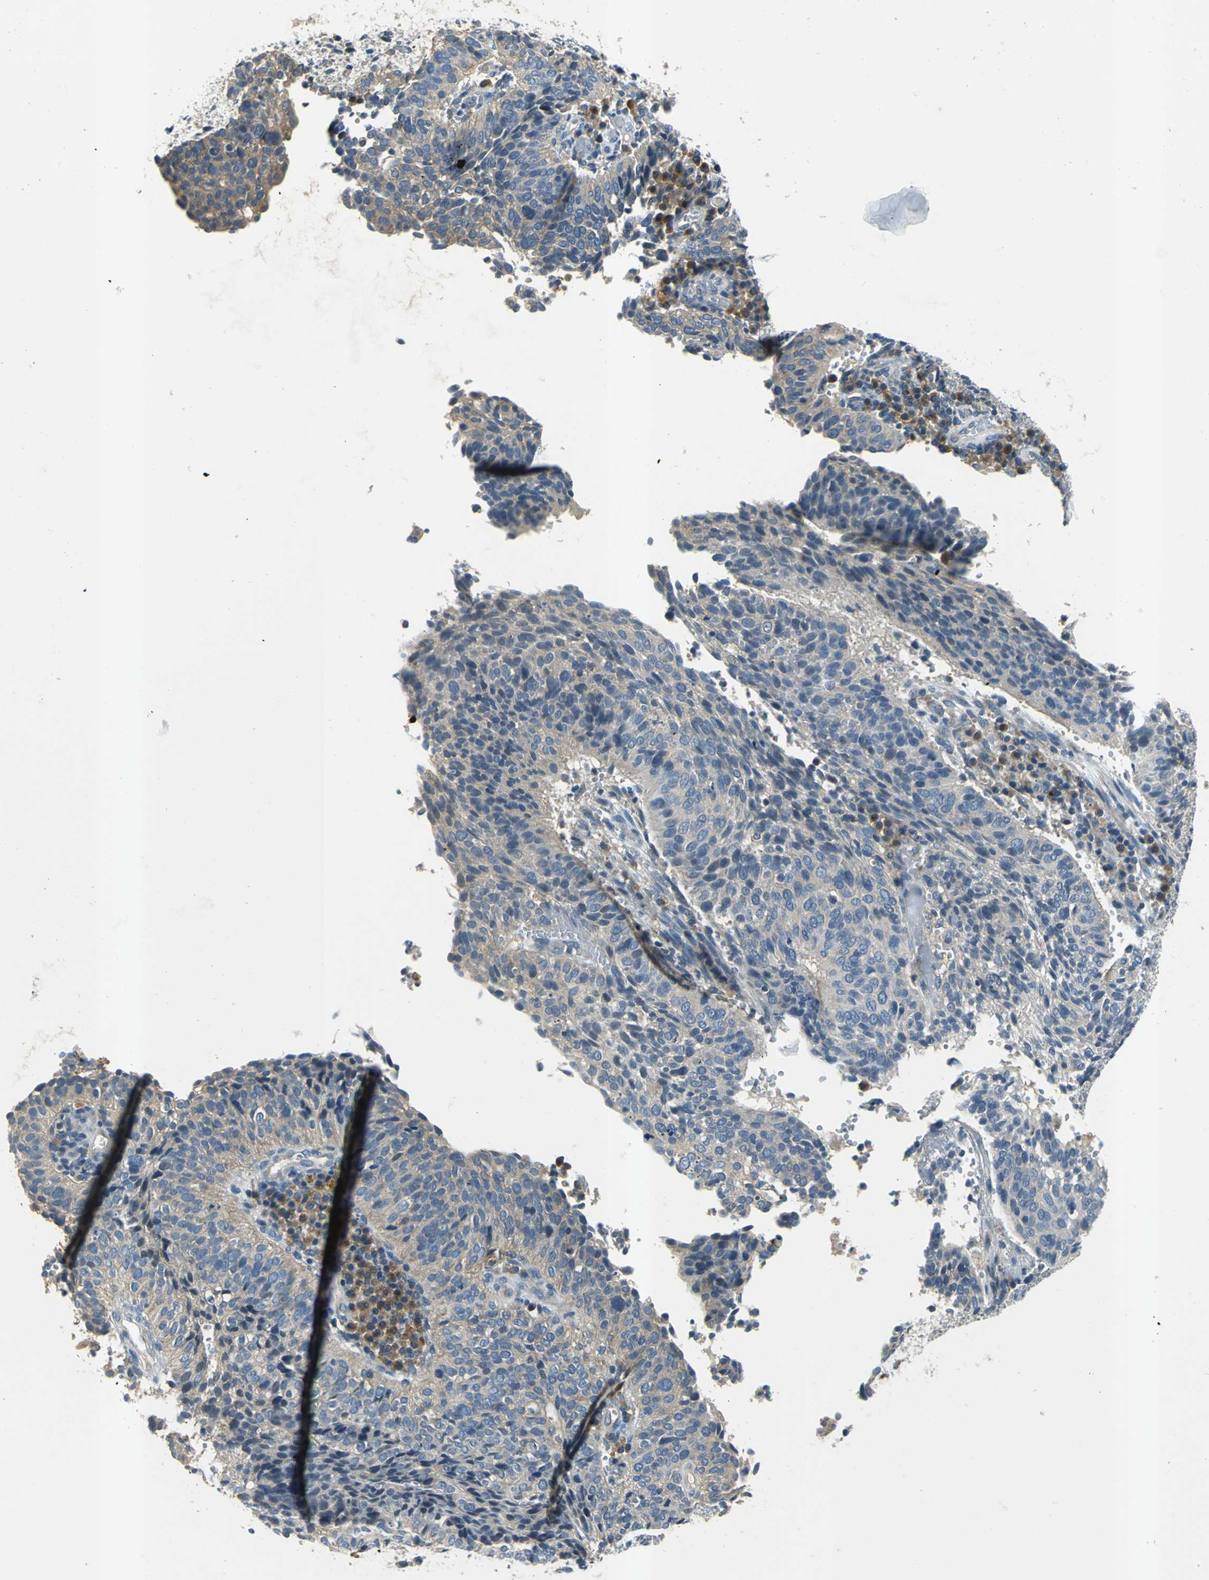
{"staining": {"intensity": "weak", "quantity": "<25%", "location": "cytoplasmic/membranous"}, "tissue": "cervical cancer", "cell_type": "Tumor cells", "image_type": "cancer", "snomed": [{"axis": "morphology", "description": "Squamous cell carcinoma, NOS"}, {"axis": "topography", "description": "Cervix"}], "caption": "Tumor cells show no significant protein staining in cervical cancer.", "gene": "SLC16A7", "patient": {"sex": "female", "age": 39}}